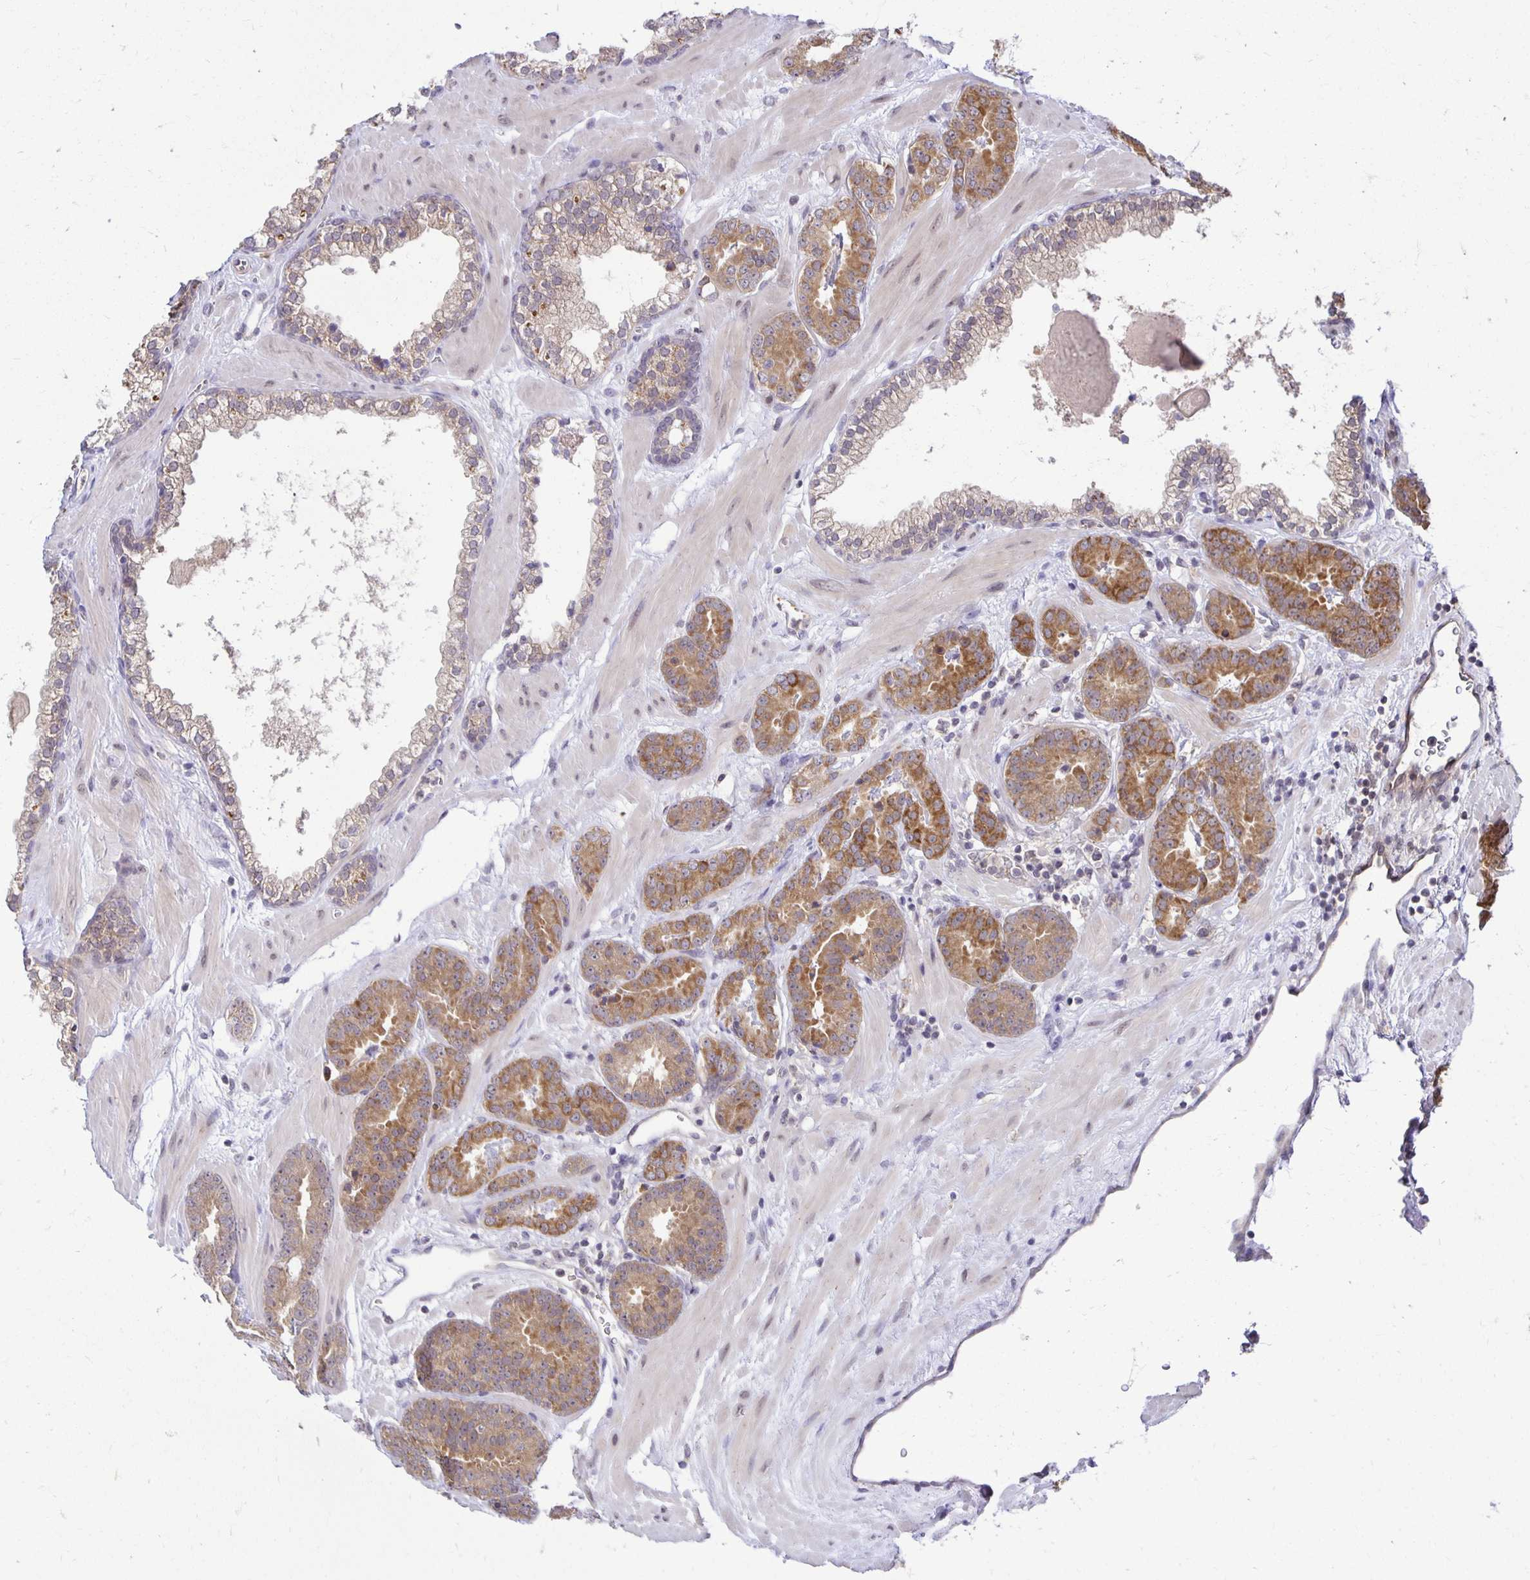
{"staining": {"intensity": "moderate", "quantity": ">75%", "location": "cytoplasmic/membranous"}, "tissue": "prostate cancer", "cell_type": "Tumor cells", "image_type": "cancer", "snomed": [{"axis": "morphology", "description": "Adenocarcinoma, Low grade"}, {"axis": "topography", "description": "Prostate"}], "caption": "Human adenocarcinoma (low-grade) (prostate) stained with a brown dye exhibits moderate cytoplasmic/membranous positive staining in about >75% of tumor cells.", "gene": "MIEN1", "patient": {"sex": "male", "age": 62}}